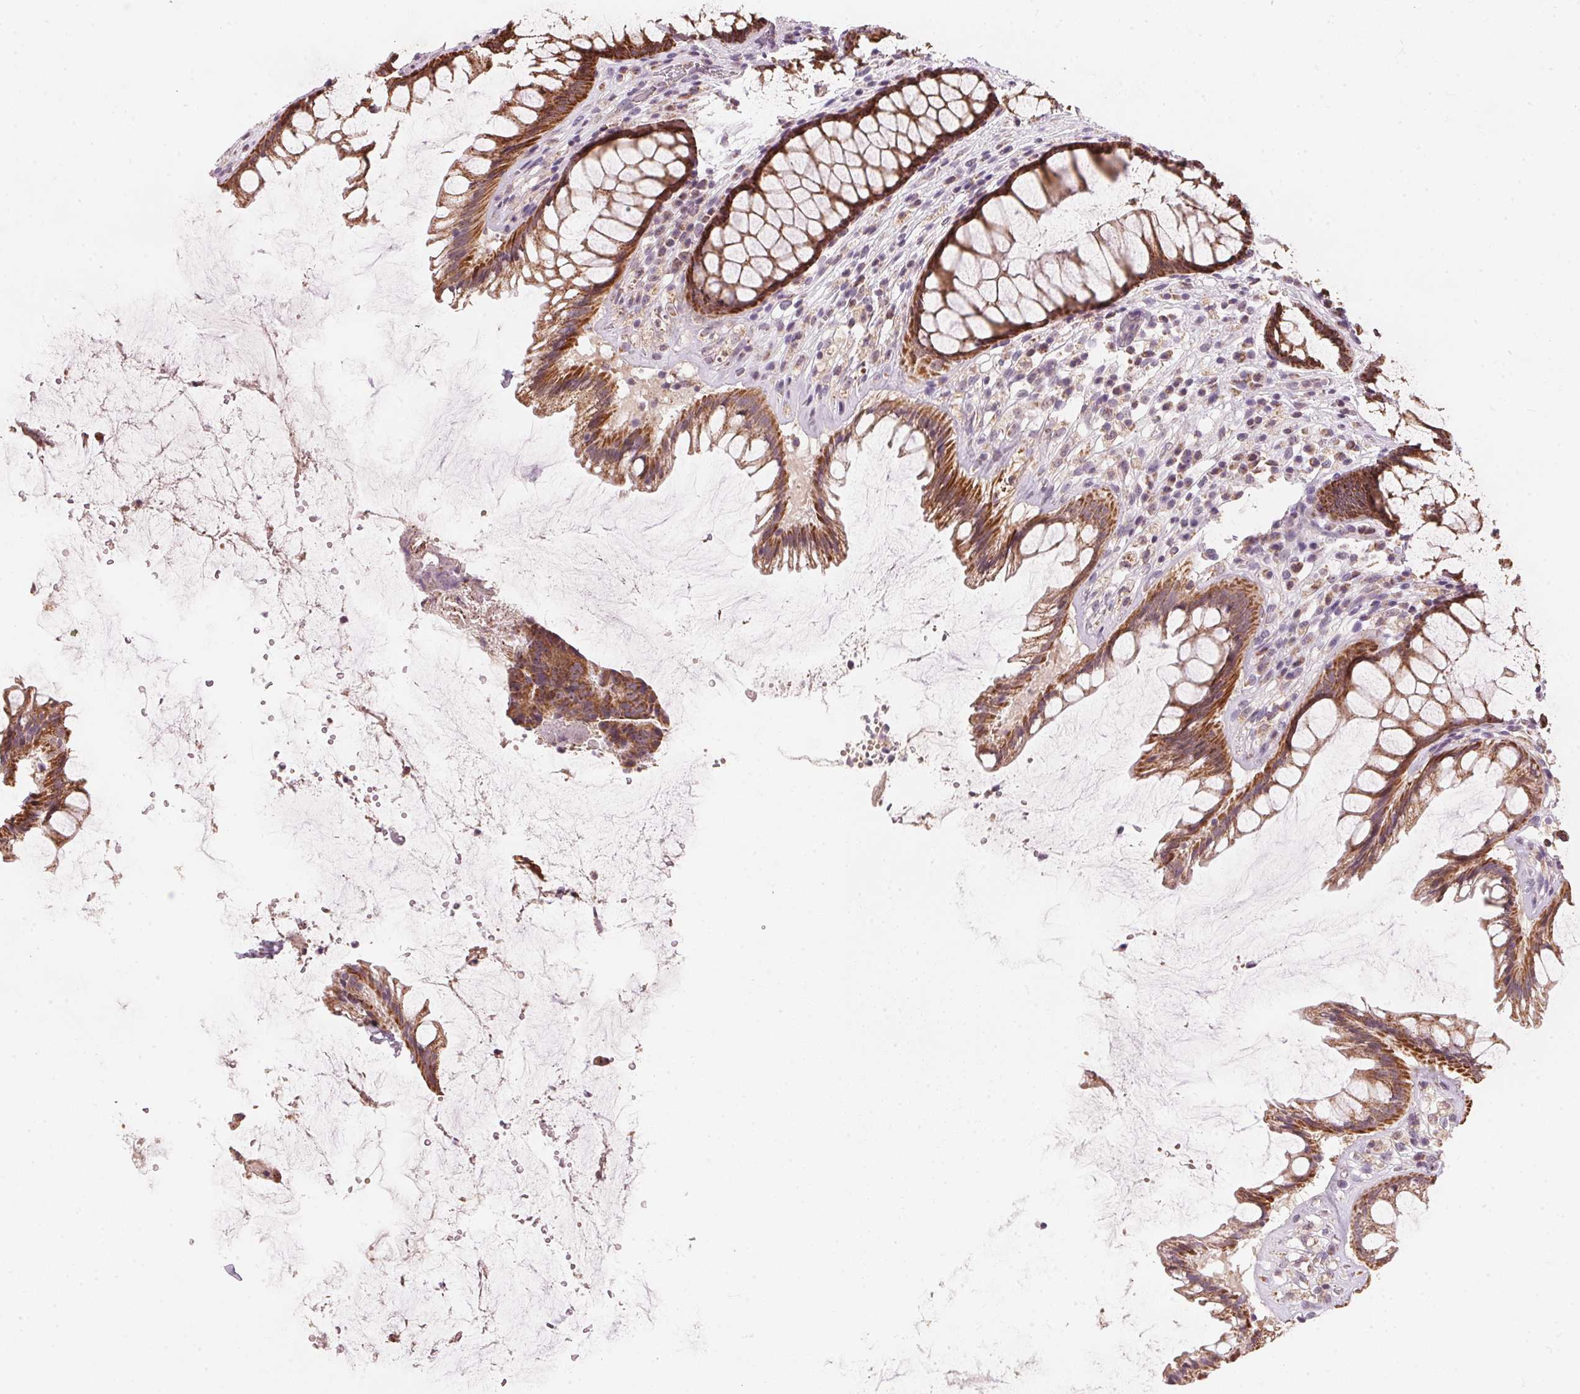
{"staining": {"intensity": "strong", "quantity": ">75%", "location": "cytoplasmic/membranous"}, "tissue": "rectum", "cell_type": "Glandular cells", "image_type": "normal", "snomed": [{"axis": "morphology", "description": "Normal tissue, NOS"}, {"axis": "topography", "description": "Rectum"}], "caption": "Protein expression analysis of unremarkable human rectum reveals strong cytoplasmic/membranous staining in approximately >75% of glandular cells. (IHC, brightfield microscopy, high magnification).", "gene": "COQ7", "patient": {"sex": "male", "age": 72}}